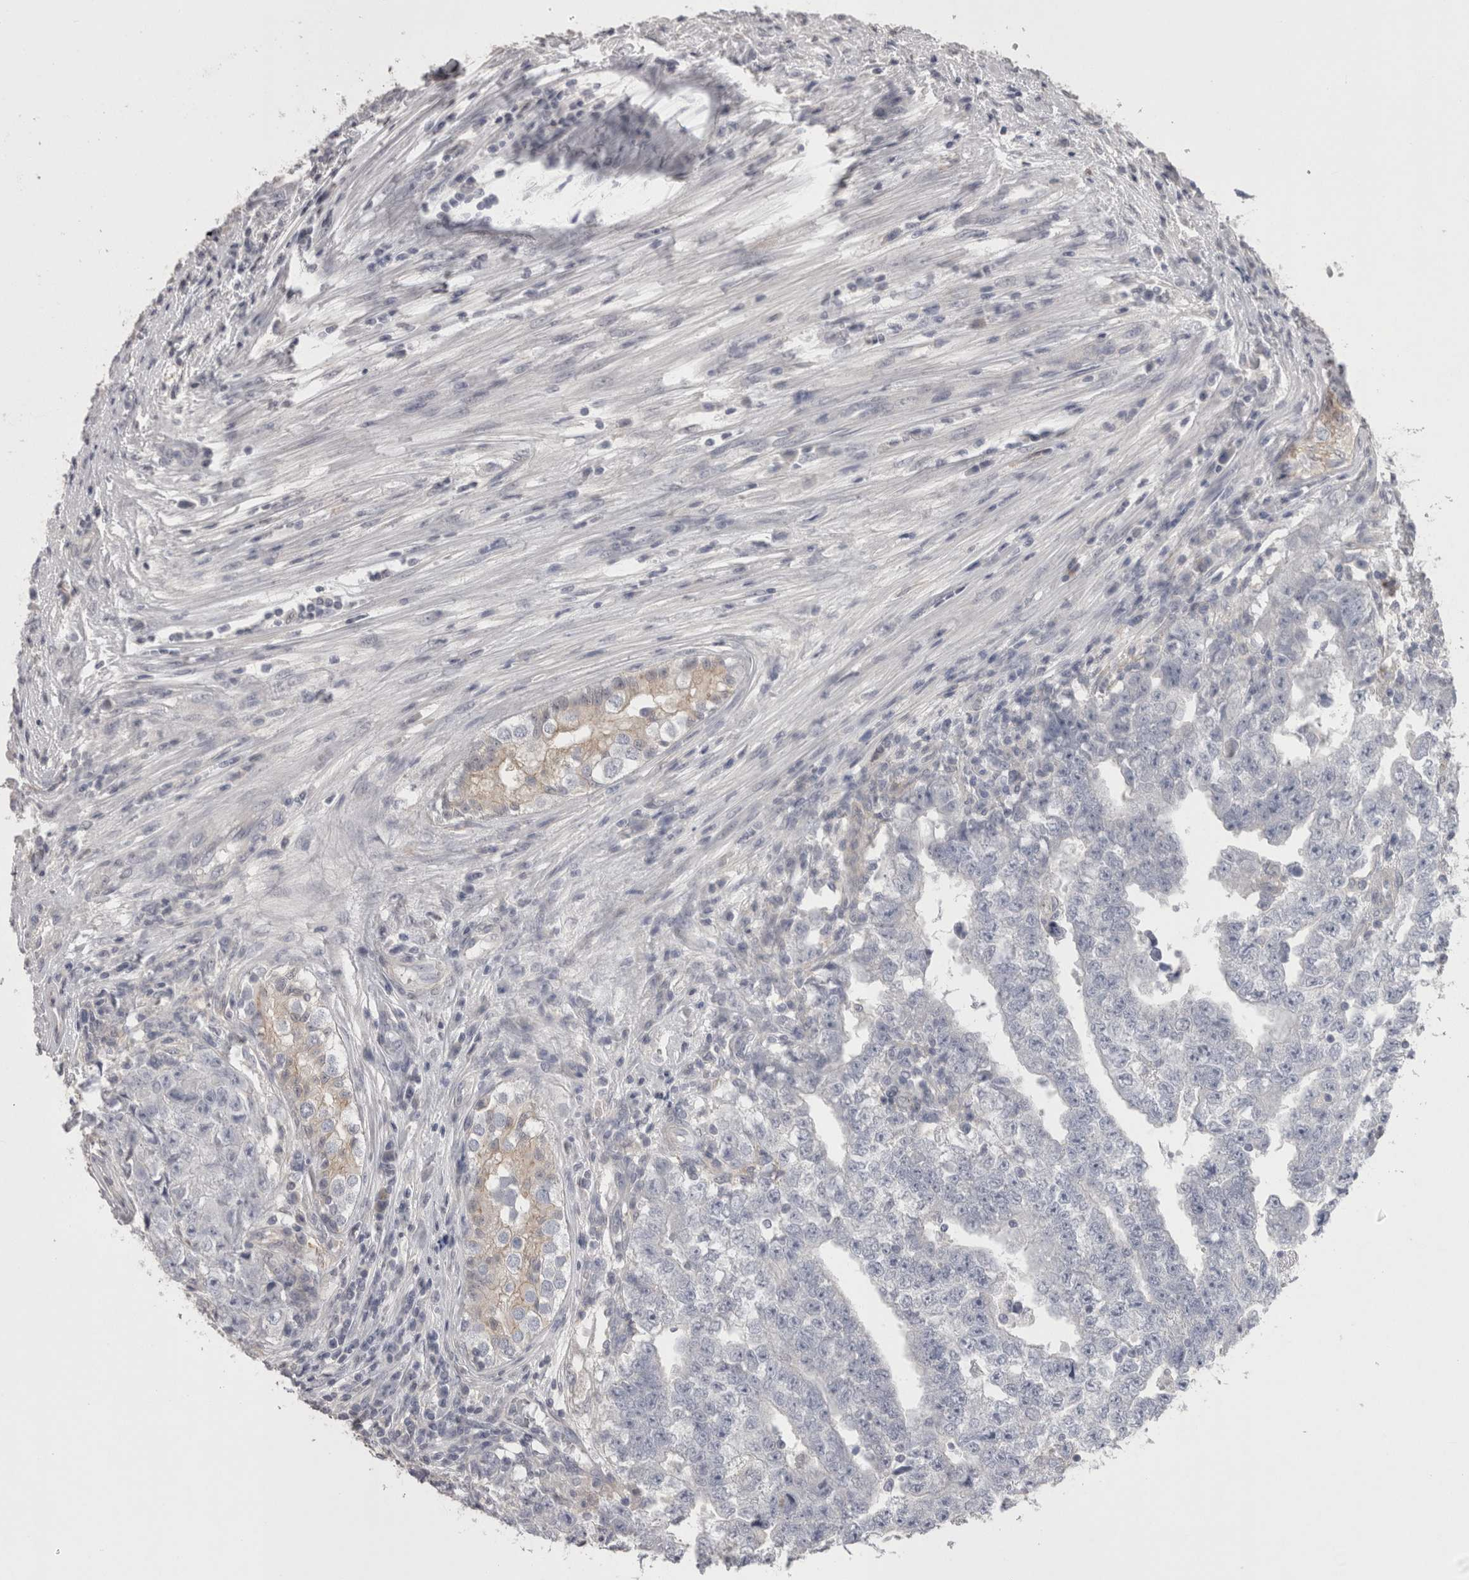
{"staining": {"intensity": "negative", "quantity": "none", "location": "none"}, "tissue": "testis cancer", "cell_type": "Tumor cells", "image_type": "cancer", "snomed": [{"axis": "morphology", "description": "Carcinoma, Embryonal, NOS"}, {"axis": "topography", "description": "Testis"}], "caption": "Testis cancer was stained to show a protein in brown. There is no significant expression in tumor cells.", "gene": "CAMK2D", "patient": {"sex": "male", "age": 25}}